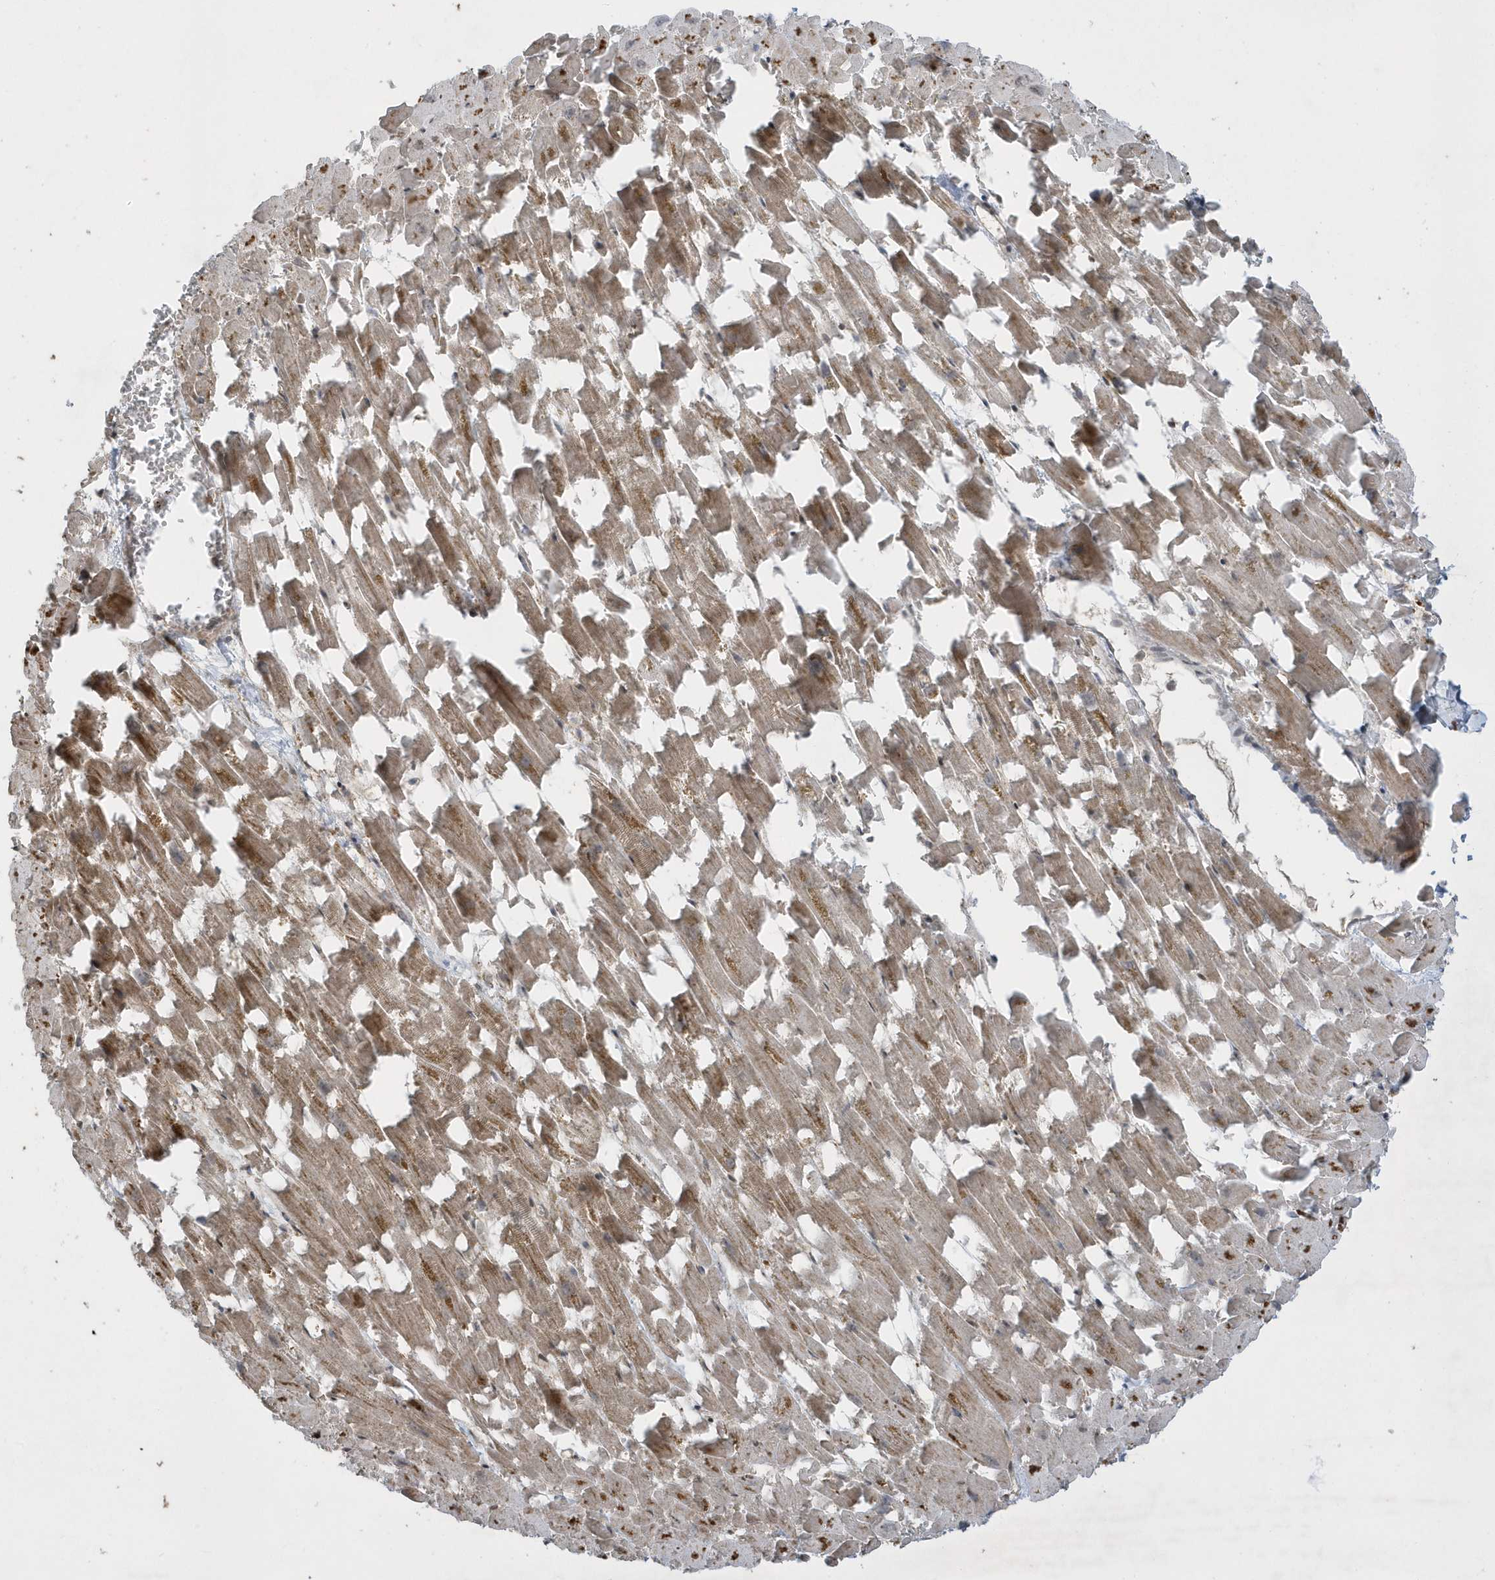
{"staining": {"intensity": "moderate", "quantity": ">75%", "location": "cytoplasmic/membranous"}, "tissue": "heart muscle", "cell_type": "Cardiomyocytes", "image_type": "normal", "snomed": [{"axis": "morphology", "description": "Normal tissue, NOS"}, {"axis": "topography", "description": "Heart"}], "caption": "Protein expression analysis of benign heart muscle reveals moderate cytoplasmic/membranous positivity in about >75% of cardiomyocytes.", "gene": "STAMBP", "patient": {"sex": "female", "age": 64}}